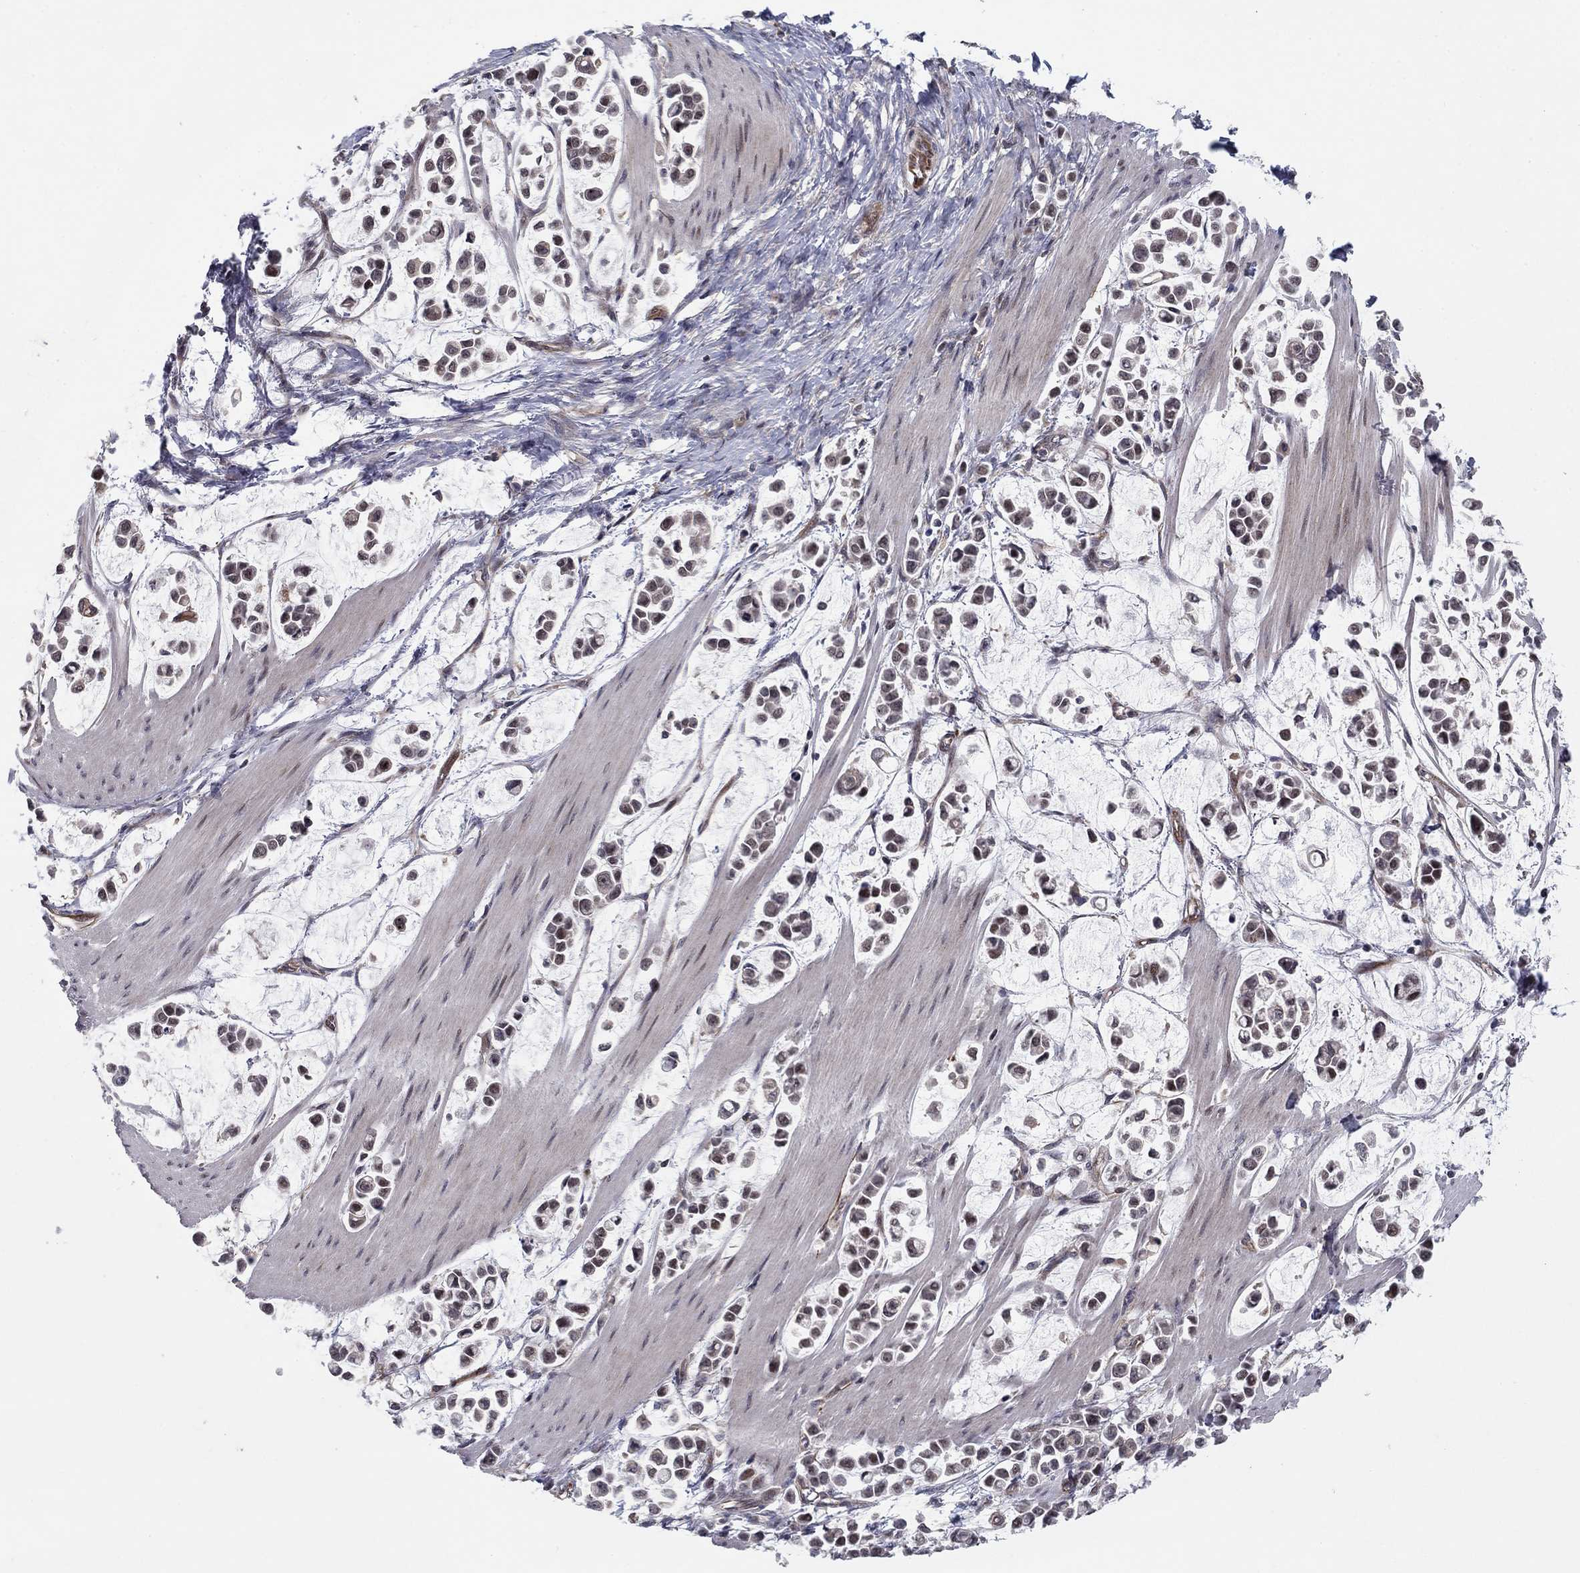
{"staining": {"intensity": "weak", "quantity": "25%-75%", "location": "nuclear"}, "tissue": "stomach cancer", "cell_type": "Tumor cells", "image_type": "cancer", "snomed": [{"axis": "morphology", "description": "Adenocarcinoma, NOS"}, {"axis": "topography", "description": "Stomach"}], "caption": "A brown stain labels weak nuclear positivity of a protein in human stomach adenocarcinoma tumor cells.", "gene": "BCL11A", "patient": {"sex": "male", "age": 82}}